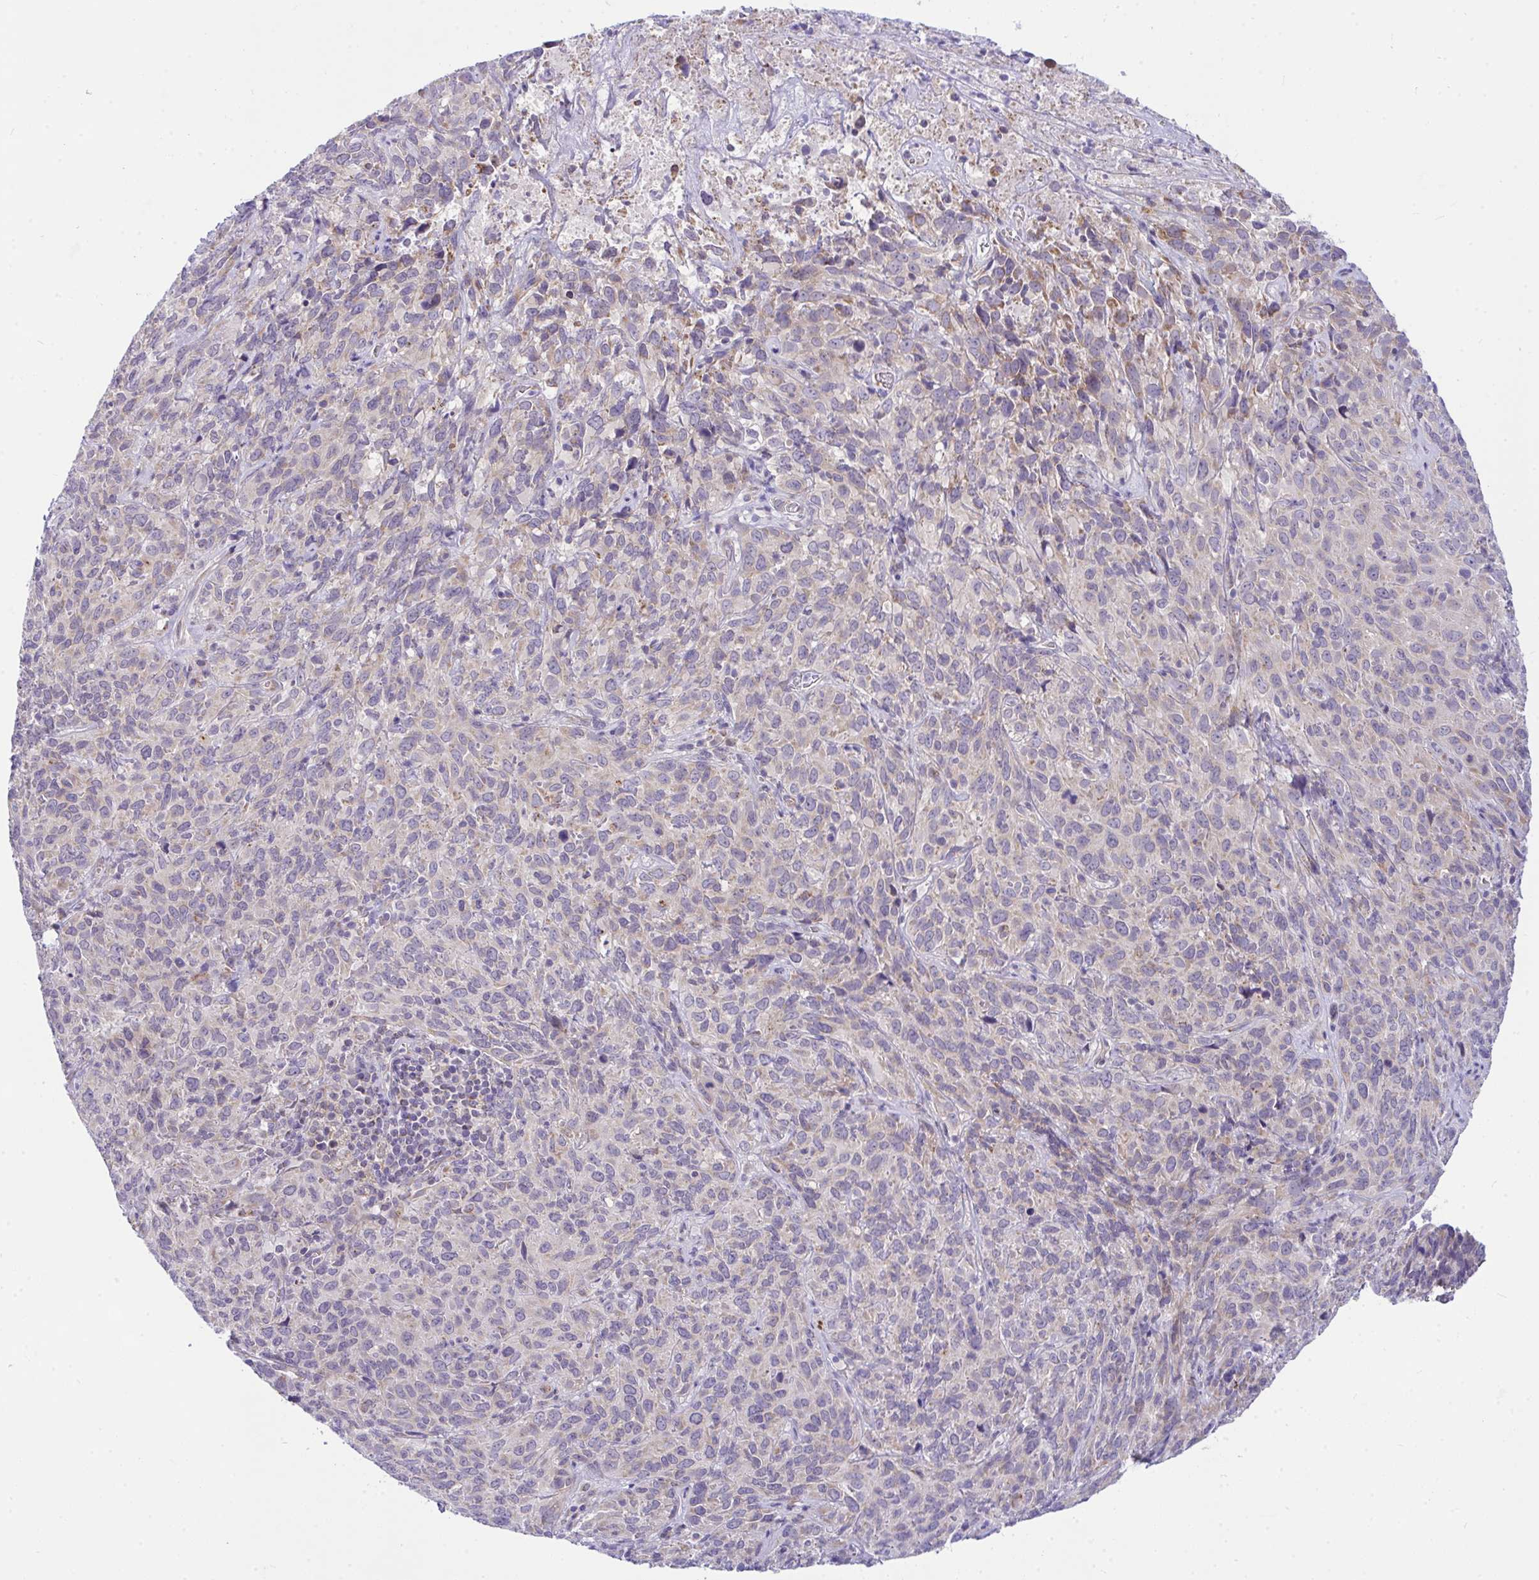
{"staining": {"intensity": "weak", "quantity": "25%-75%", "location": "cytoplasmic/membranous"}, "tissue": "cervical cancer", "cell_type": "Tumor cells", "image_type": "cancer", "snomed": [{"axis": "morphology", "description": "Squamous cell carcinoma, NOS"}, {"axis": "topography", "description": "Cervix"}], "caption": "This image shows immunohistochemistry staining of human cervical cancer, with low weak cytoplasmic/membranous staining in approximately 25%-75% of tumor cells.", "gene": "CEP63", "patient": {"sex": "female", "age": 51}}